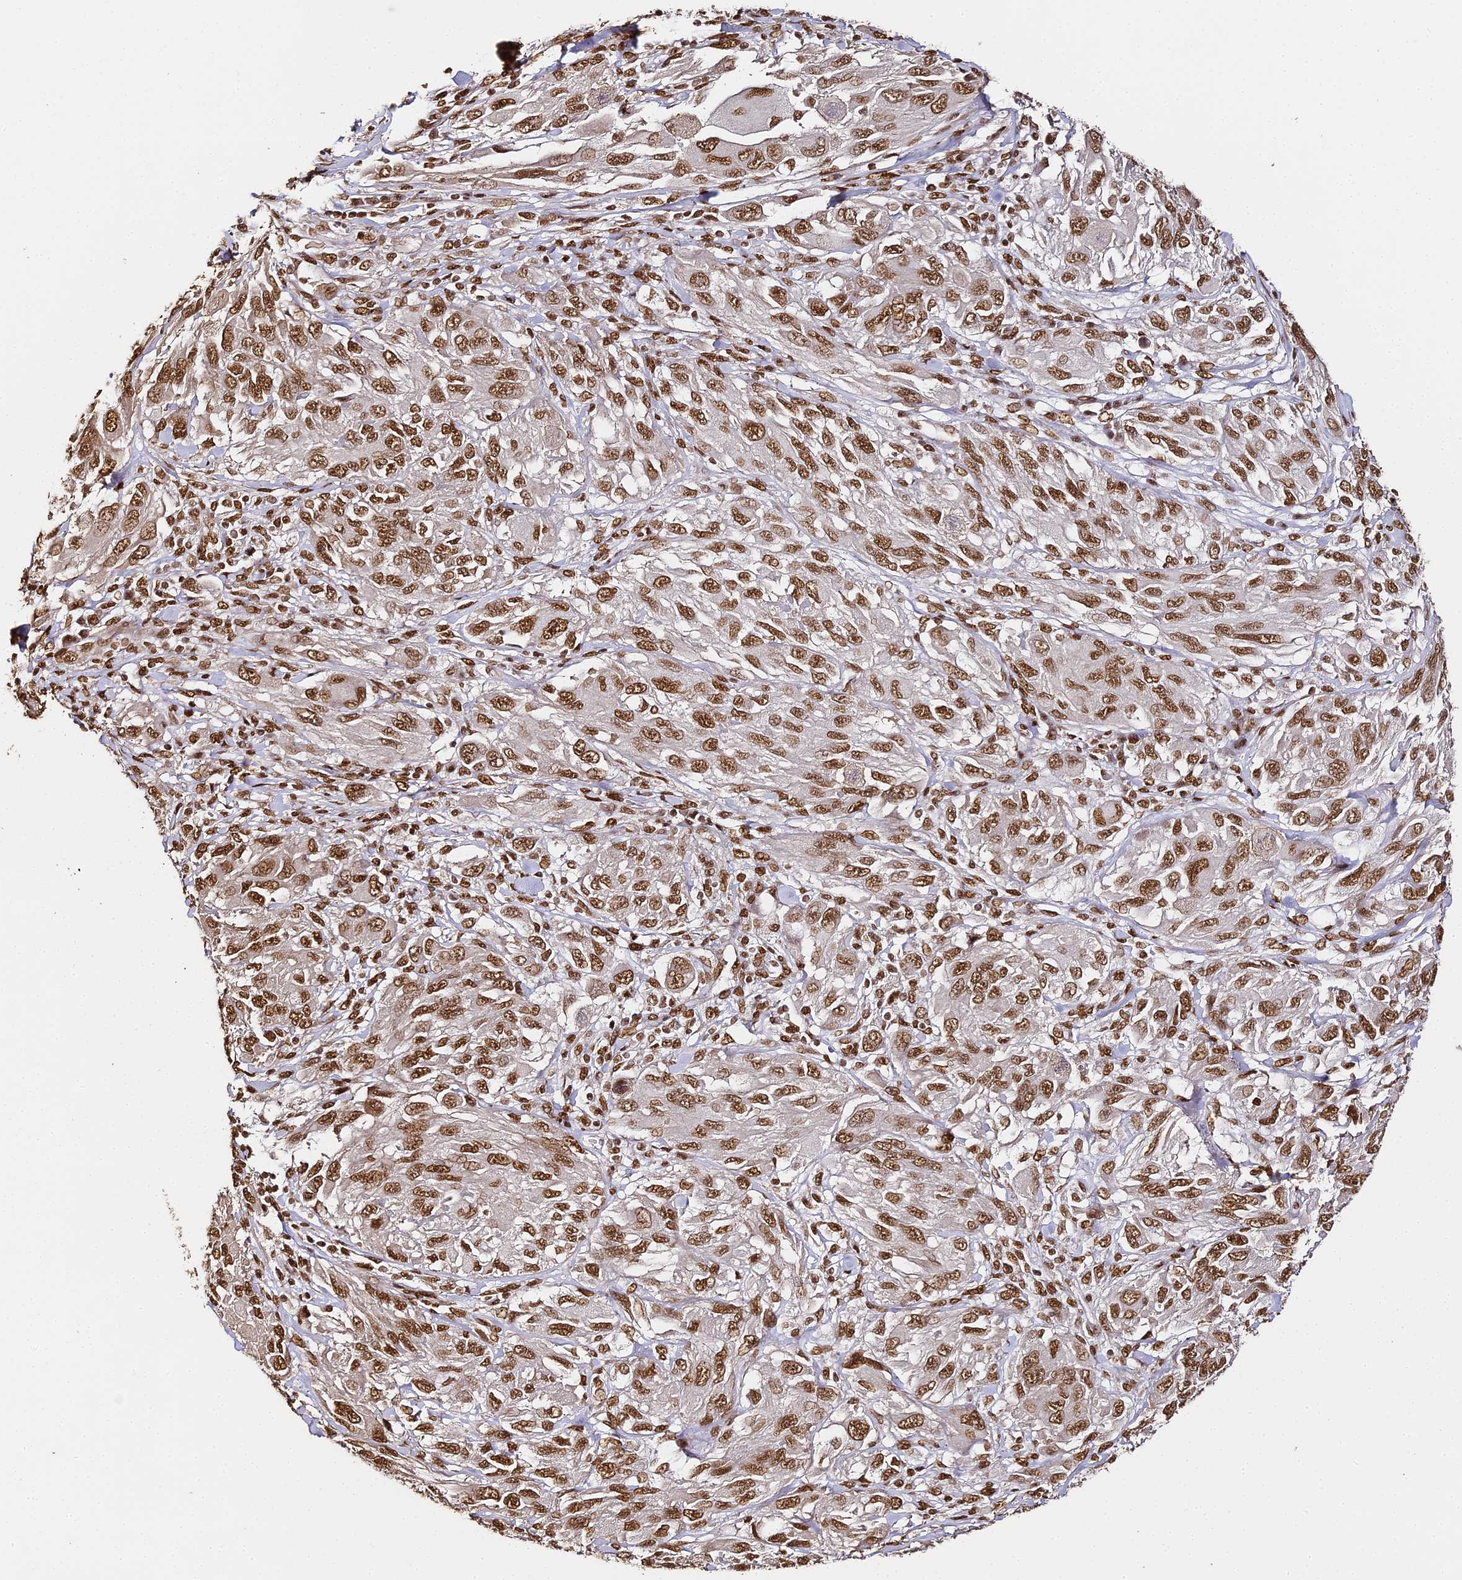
{"staining": {"intensity": "moderate", "quantity": ">75%", "location": "nuclear"}, "tissue": "melanoma", "cell_type": "Tumor cells", "image_type": "cancer", "snomed": [{"axis": "morphology", "description": "Malignant melanoma, NOS"}, {"axis": "topography", "description": "Skin"}], "caption": "The photomicrograph shows staining of melanoma, revealing moderate nuclear protein positivity (brown color) within tumor cells.", "gene": "HNRNPA1", "patient": {"sex": "female", "age": 91}}